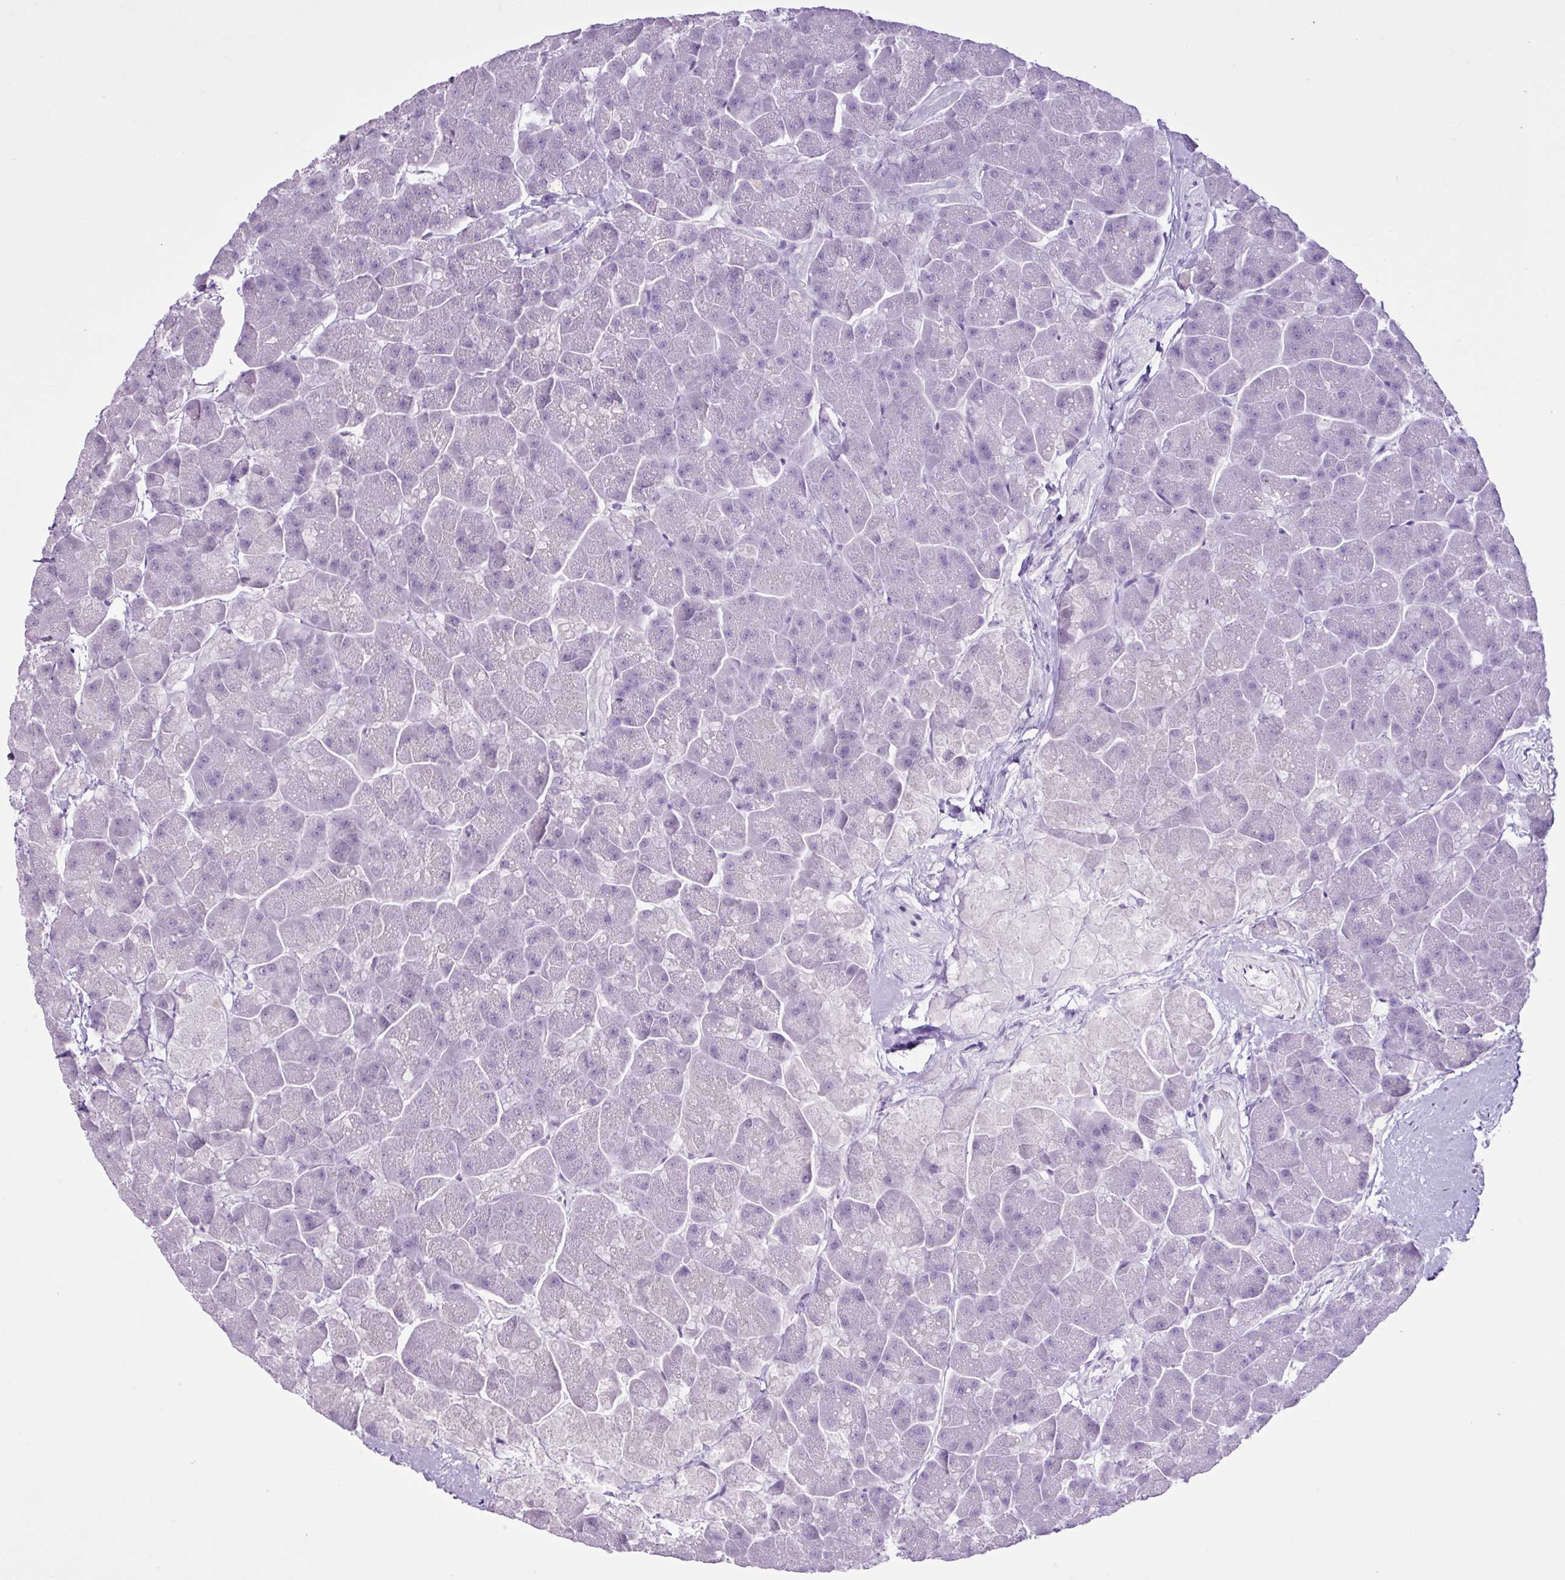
{"staining": {"intensity": "negative", "quantity": "none", "location": "none"}, "tissue": "pancreas", "cell_type": "Exocrine glandular cells", "image_type": "normal", "snomed": [{"axis": "morphology", "description": "Normal tissue, NOS"}, {"axis": "topography", "description": "Pancreas"}, {"axis": "topography", "description": "Peripheral nerve tissue"}], "caption": "Immunohistochemical staining of normal pancreas shows no significant expression in exocrine glandular cells. Brightfield microscopy of IHC stained with DAB (3,3'-diaminobenzidine) (brown) and hematoxylin (blue), captured at high magnification.", "gene": "PGR", "patient": {"sex": "male", "age": 54}}